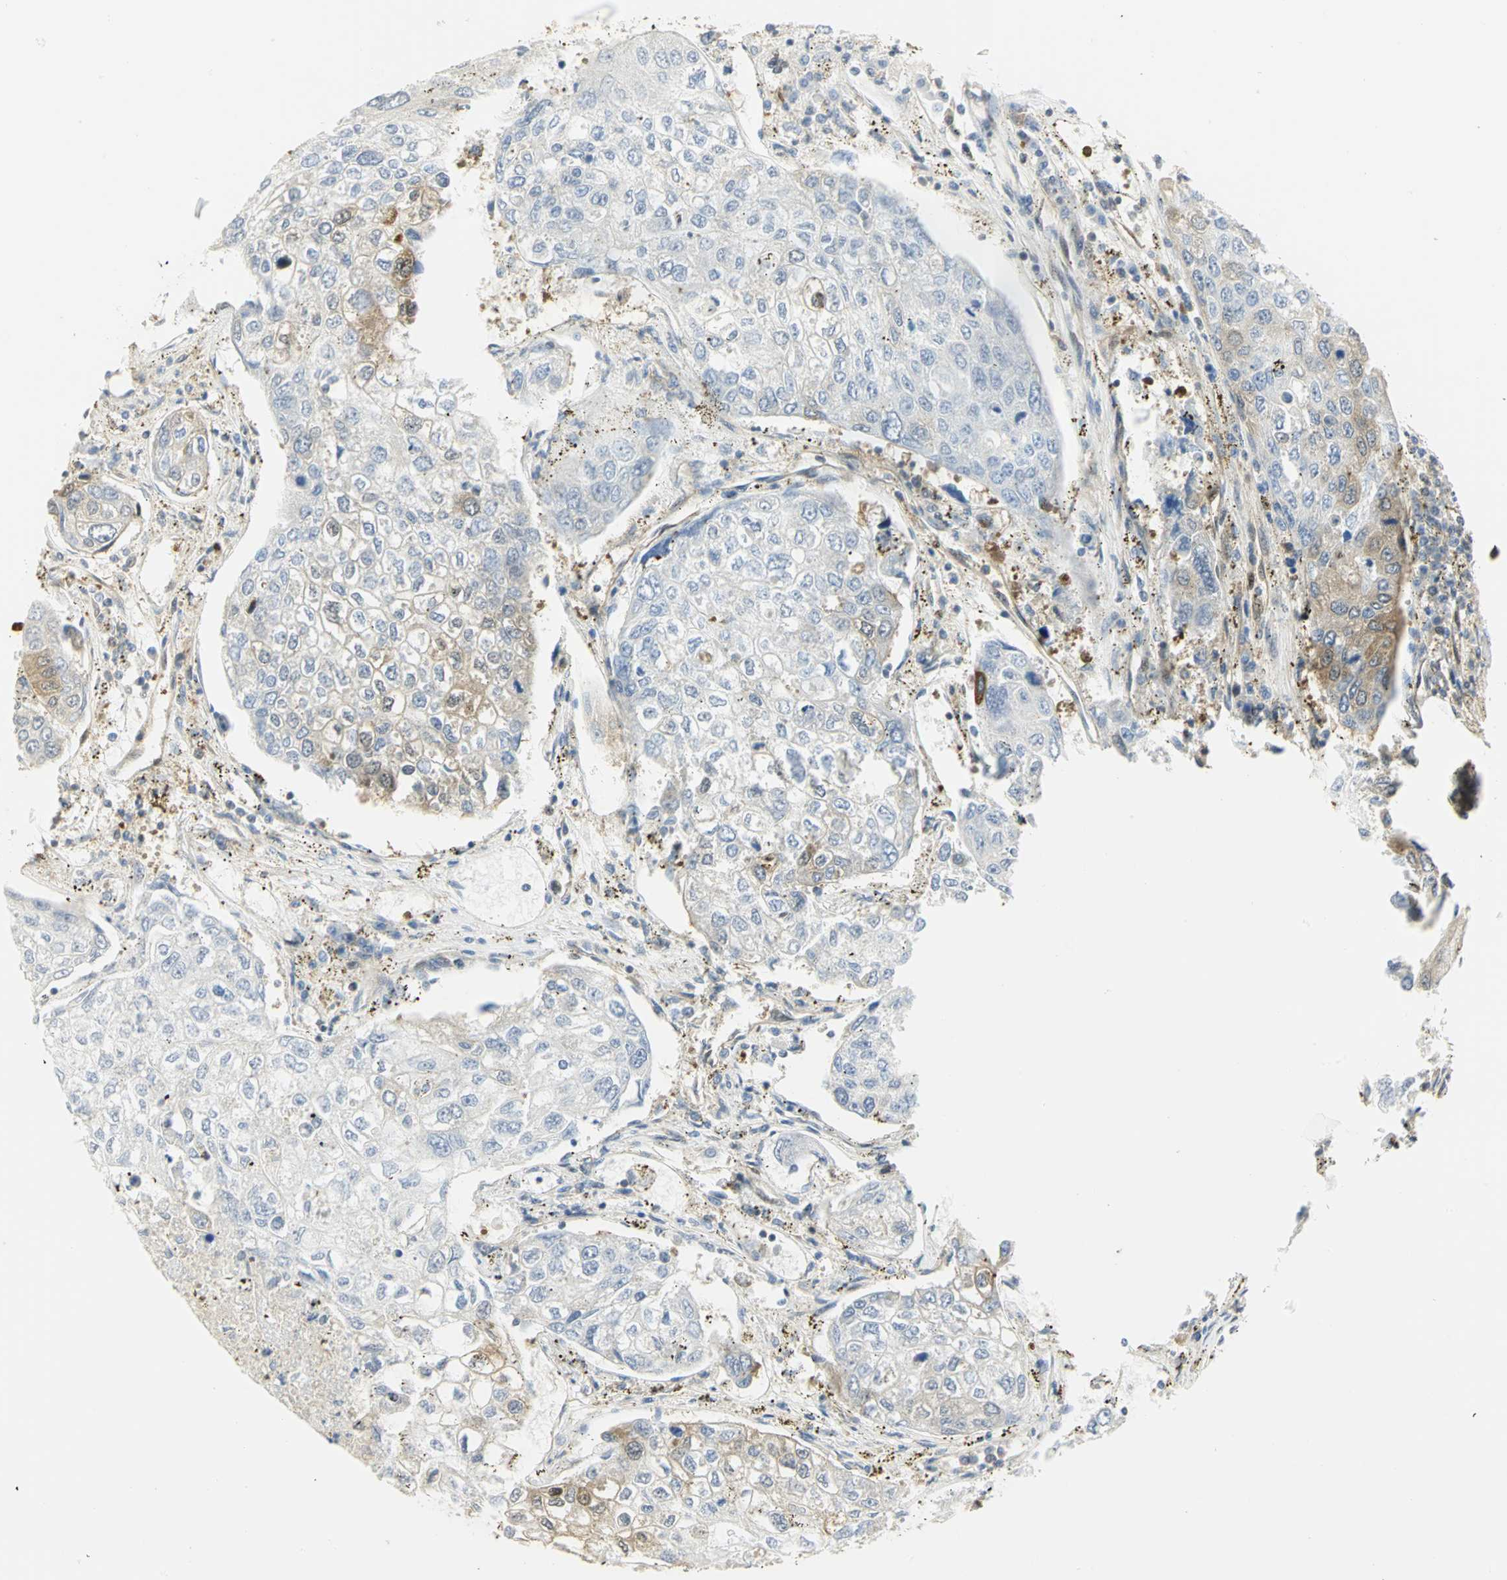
{"staining": {"intensity": "moderate", "quantity": "<25%", "location": "cytoplasmic/membranous"}, "tissue": "urothelial cancer", "cell_type": "Tumor cells", "image_type": "cancer", "snomed": [{"axis": "morphology", "description": "Urothelial carcinoma, High grade"}, {"axis": "topography", "description": "Lymph node"}, {"axis": "topography", "description": "Urinary bladder"}], "caption": "This is a micrograph of immunohistochemistry (IHC) staining of urothelial carcinoma (high-grade), which shows moderate expression in the cytoplasmic/membranous of tumor cells.", "gene": "EEA1", "patient": {"sex": "male", "age": 51}}